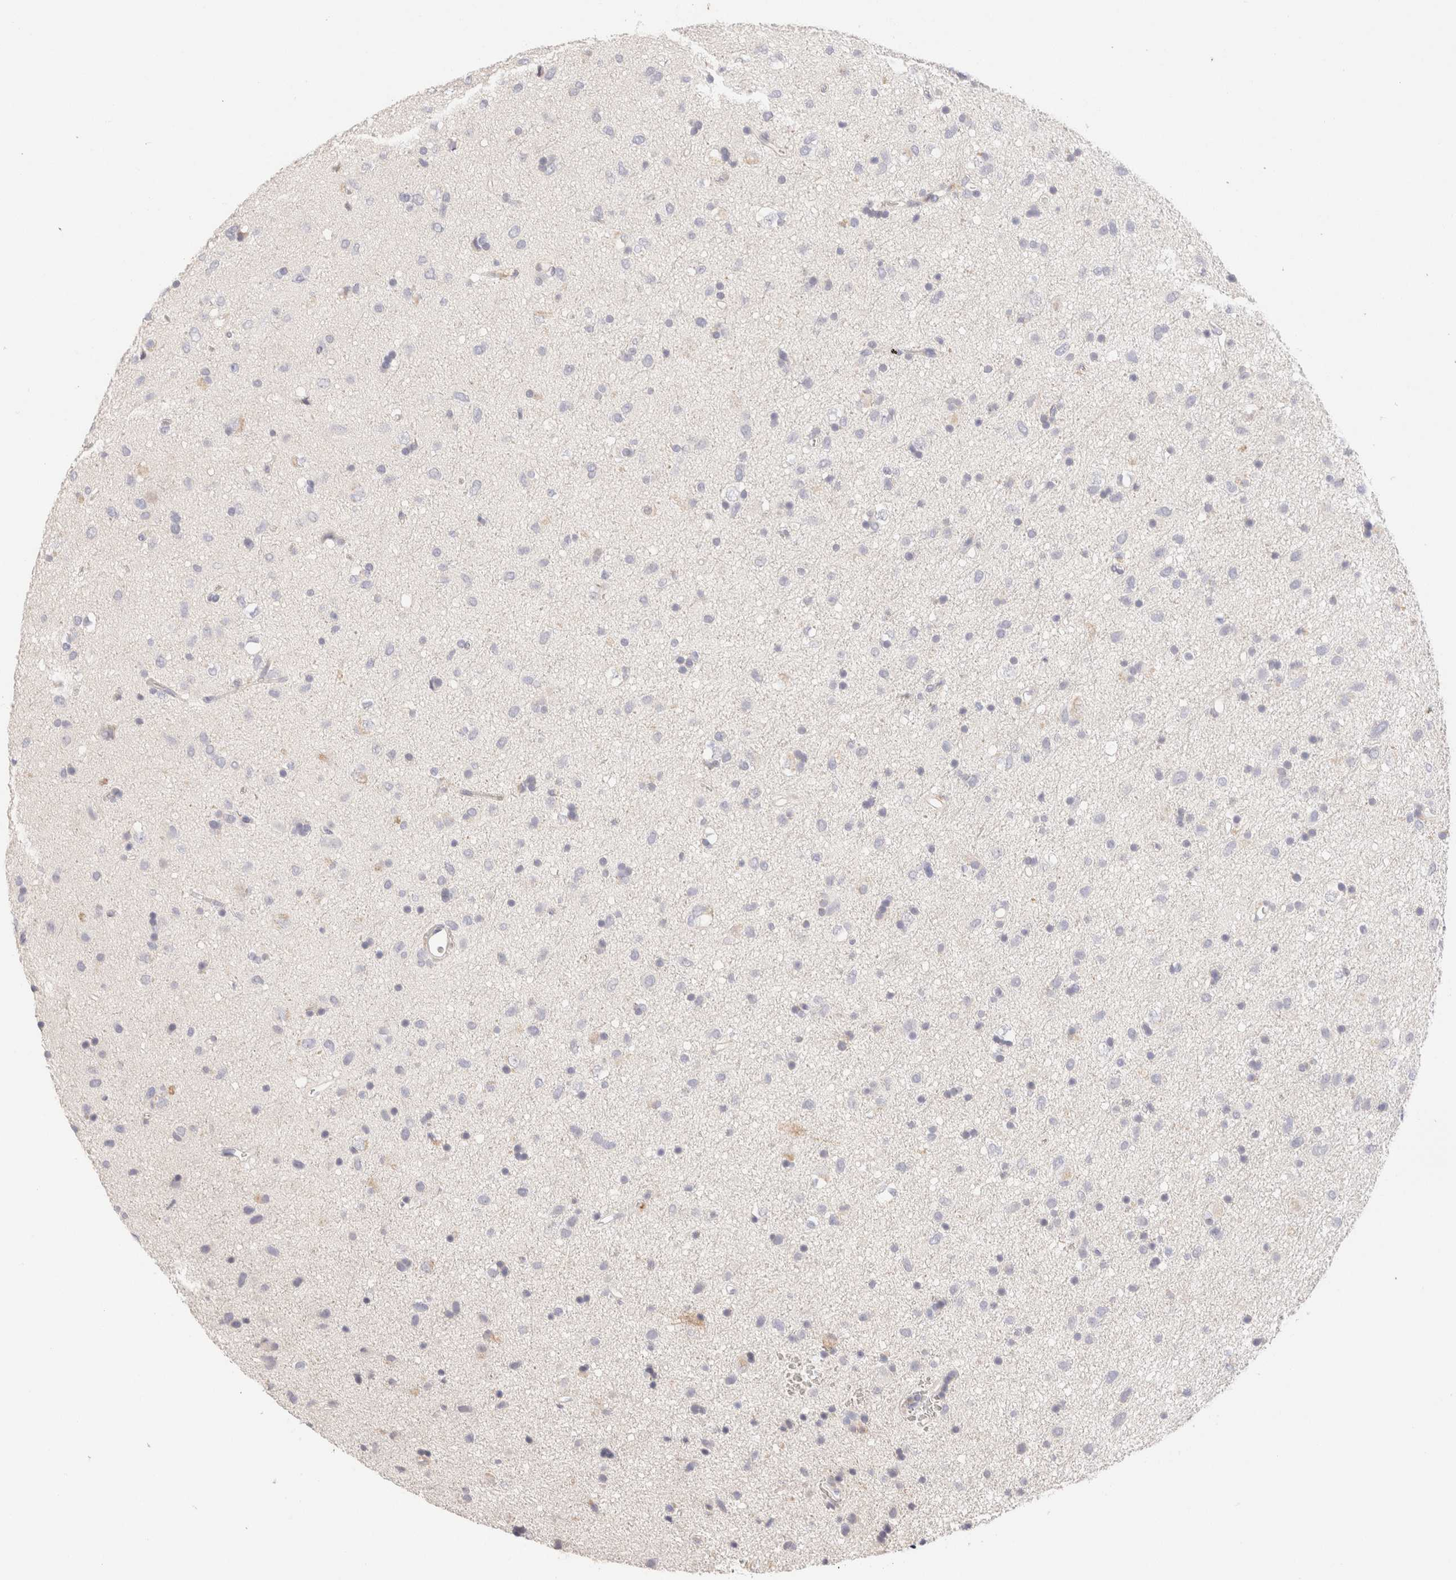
{"staining": {"intensity": "negative", "quantity": "none", "location": "none"}, "tissue": "glioma", "cell_type": "Tumor cells", "image_type": "cancer", "snomed": [{"axis": "morphology", "description": "Glioma, malignant, Low grade"}, {"axis": "topography", "description": "Brain"}], "caption": "Protein analysis of malignant low-grade glioma exhibits no significant positivity in tumor cells.", "gene": "SCGB2A2", "patient": {"sex": "male", "age": 77}}